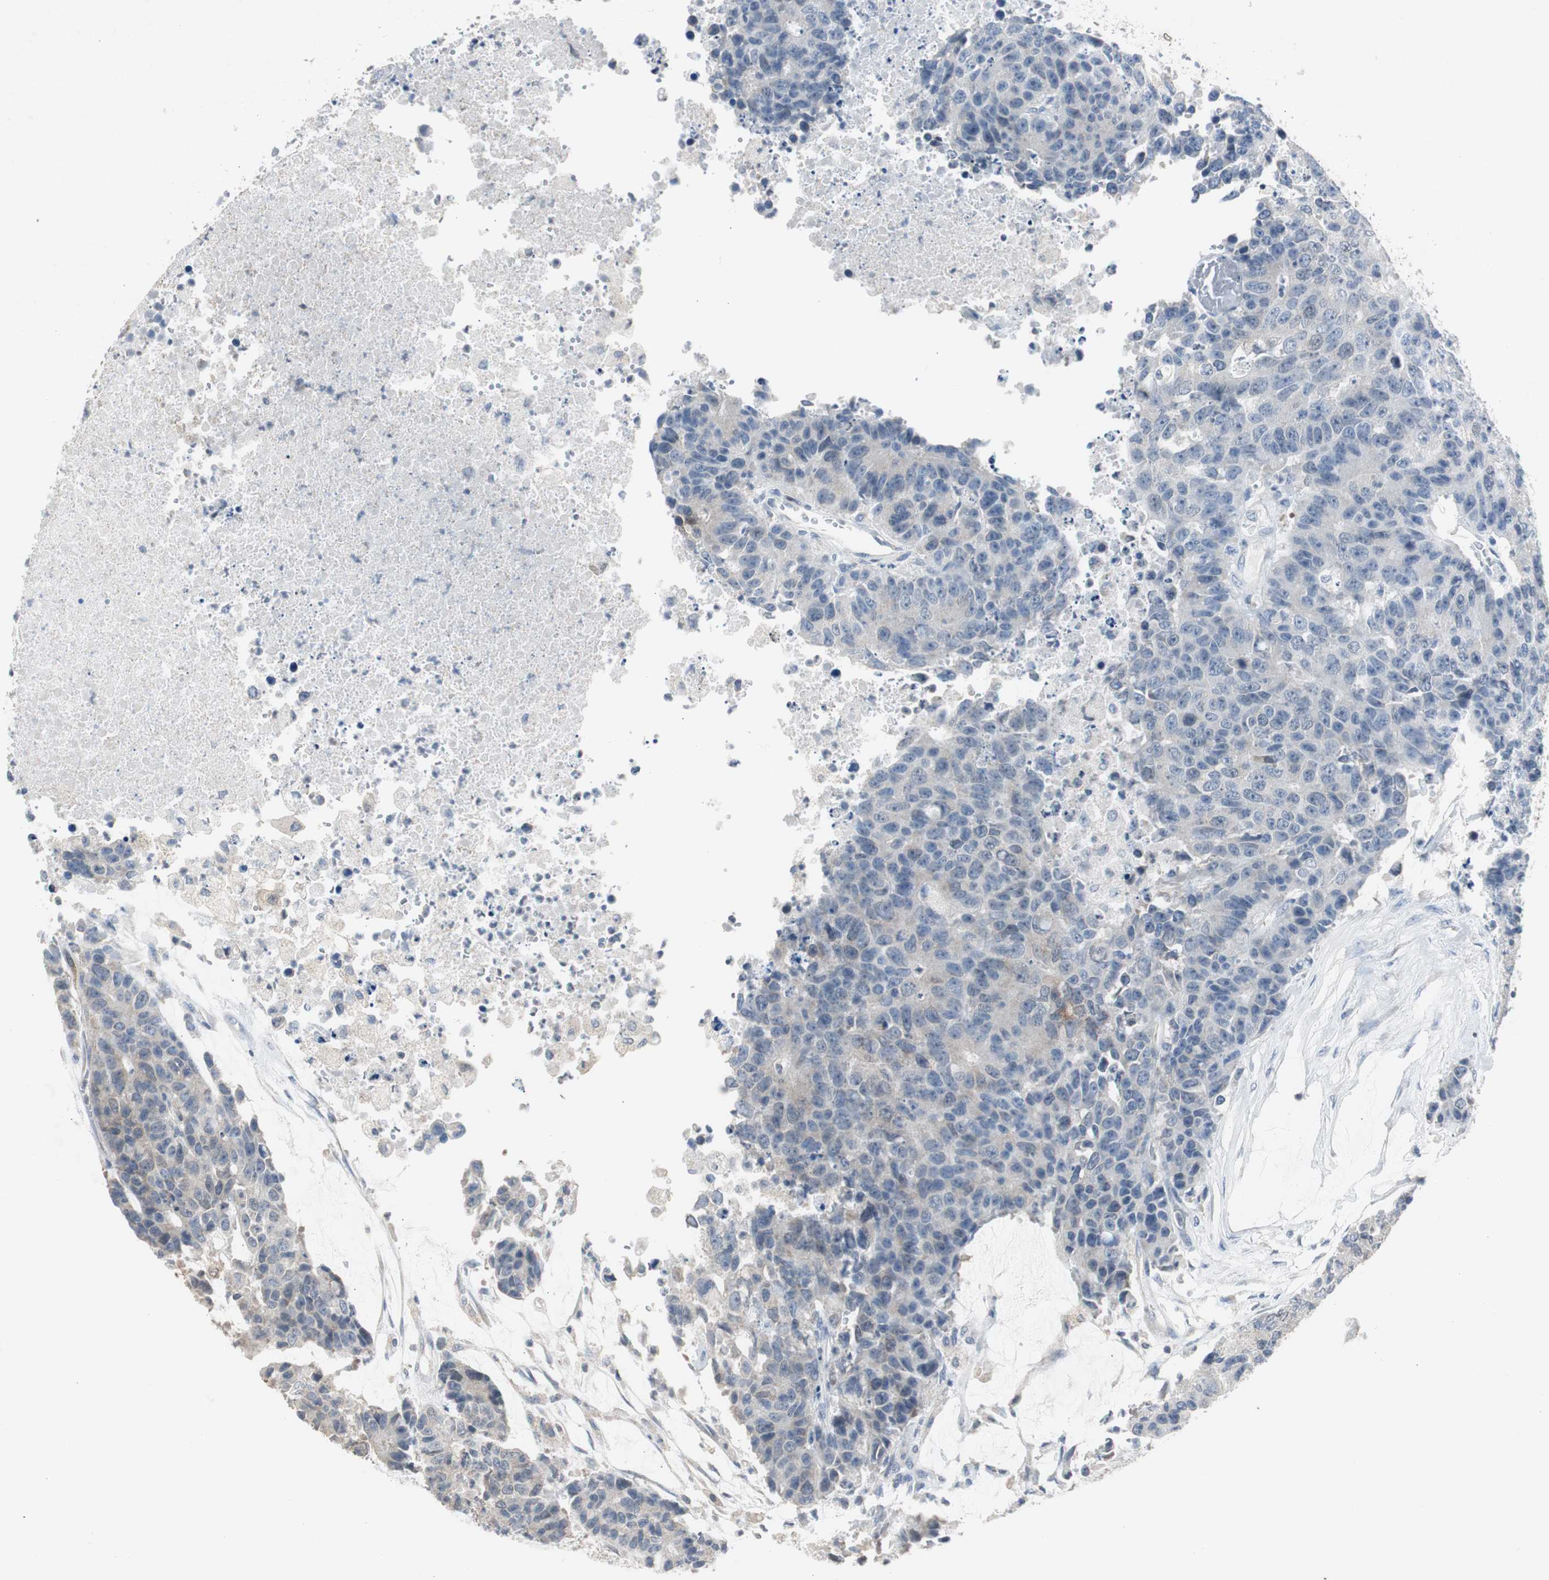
{"staining": {"intensity": "negative", "quantity": "none", "location": "none"}, "tissue": "colorectal cancer", "cell_type": "Tumor cells", "image_type": "cancer", "snomed": [{"axis": "morphology", "description": "Adenocarcinoma, NOS"}, {"axis": "topography", "description": "Colon"}], "caption": "This is an immunohistochemistry image of human colorectal adenocarcinoma. There is no staining in tumor cells.", "gene": "TK1", "patient": {"sex": "female", "age": 86}}